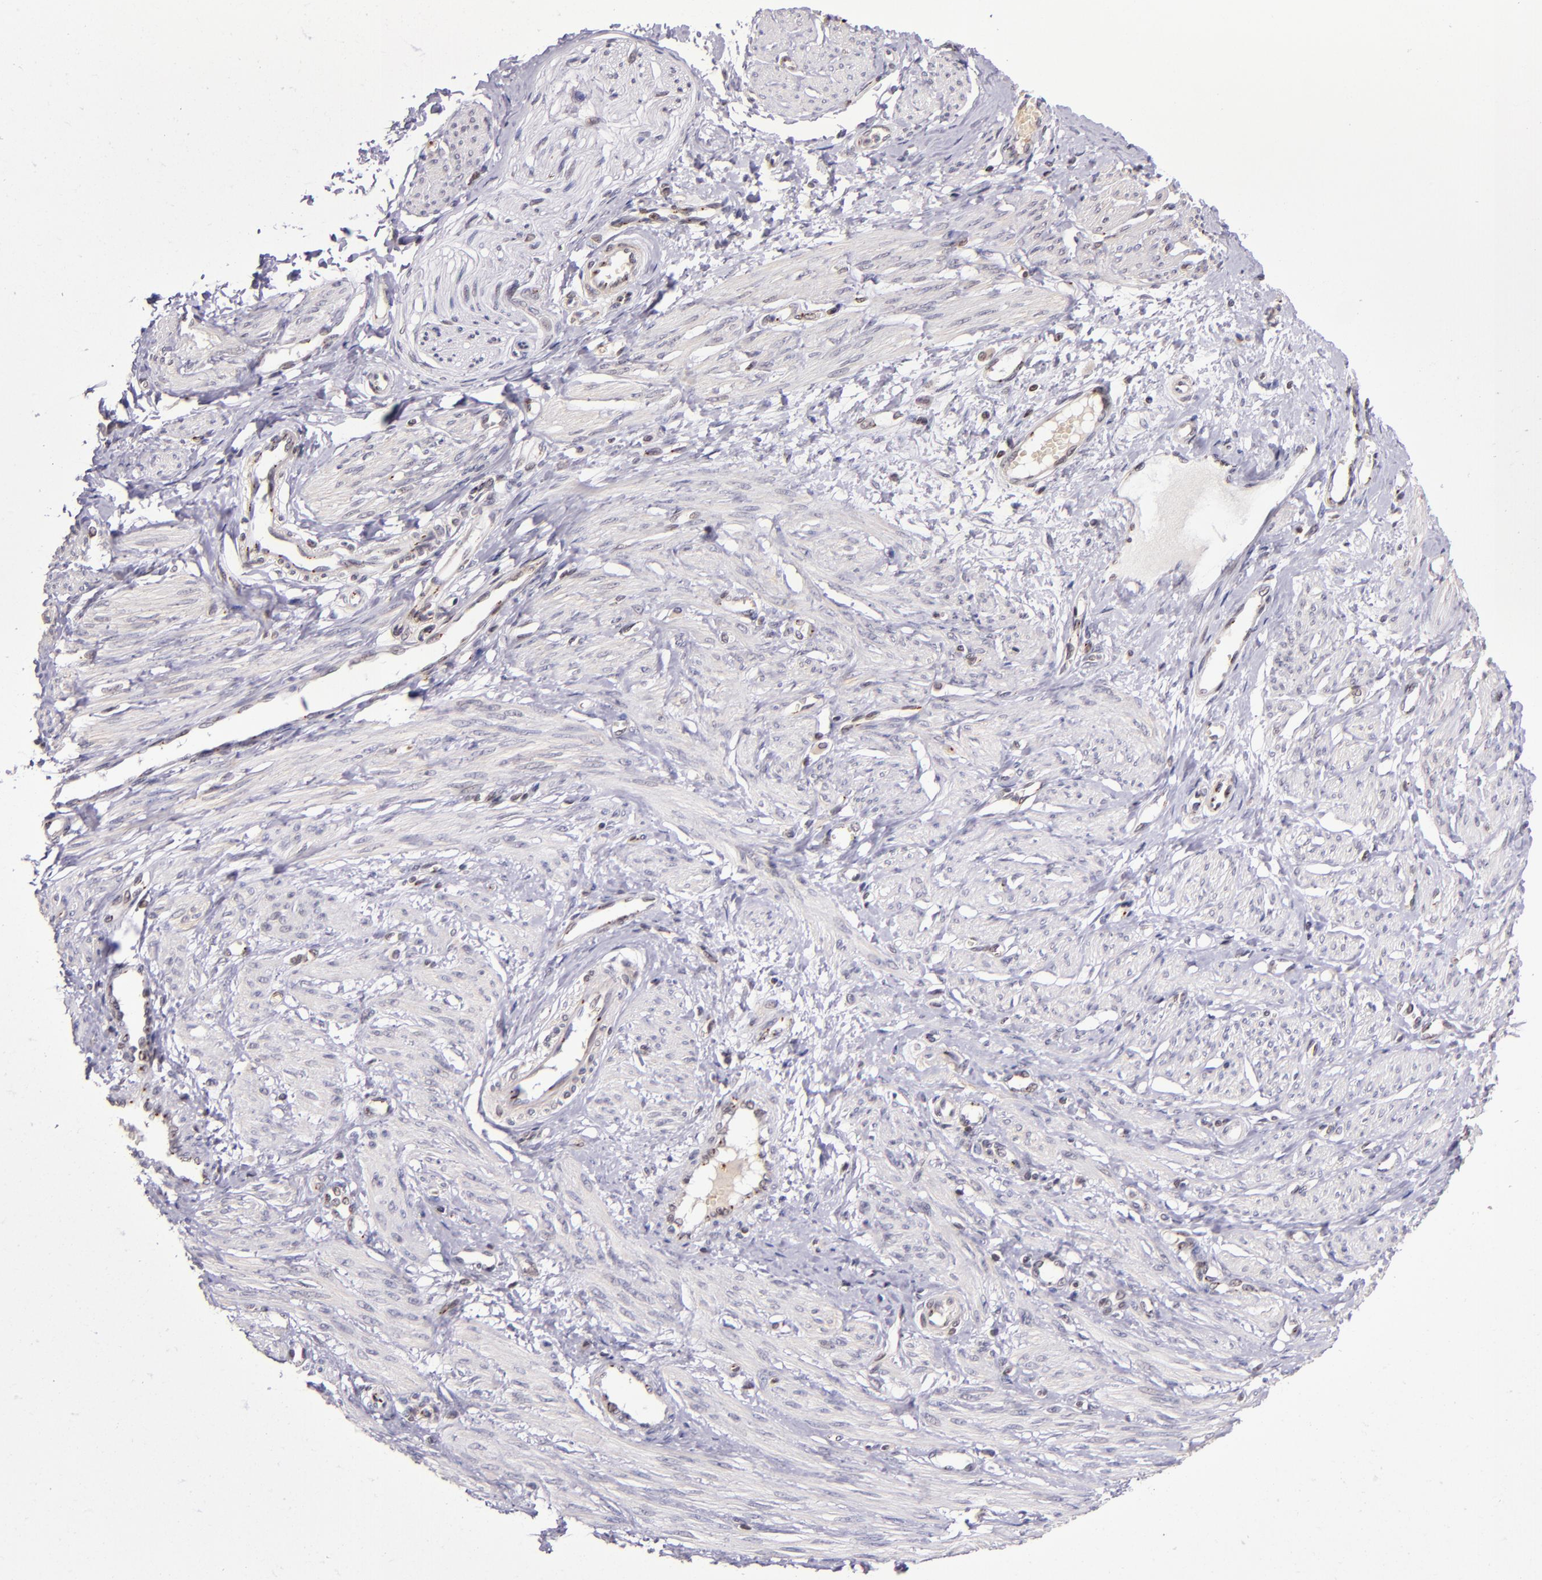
{"staining": {"intensity": "negative", "quantity": "none", "location": "none"}, "tissue": "smooth muscle", "cell_type": "Smooth muscle cells", "image_type": "normal", "snomed": [{"axis": "morphology", "description": "Normal tissue, NOS"}, {"axis": "topography", "description": "Smooth muscle"}, {"axis": "topography", "description": "Uterus"}], "caption": "The image reveals no staining of smooth muscle cells in normal smooth muscle. (DAB (3,3'-diaminobenzidine) IHC visualized using brightfield microscopy, high magnification).", "gene": "MGMT", "patient": {"sex": "female", "age": 39}}